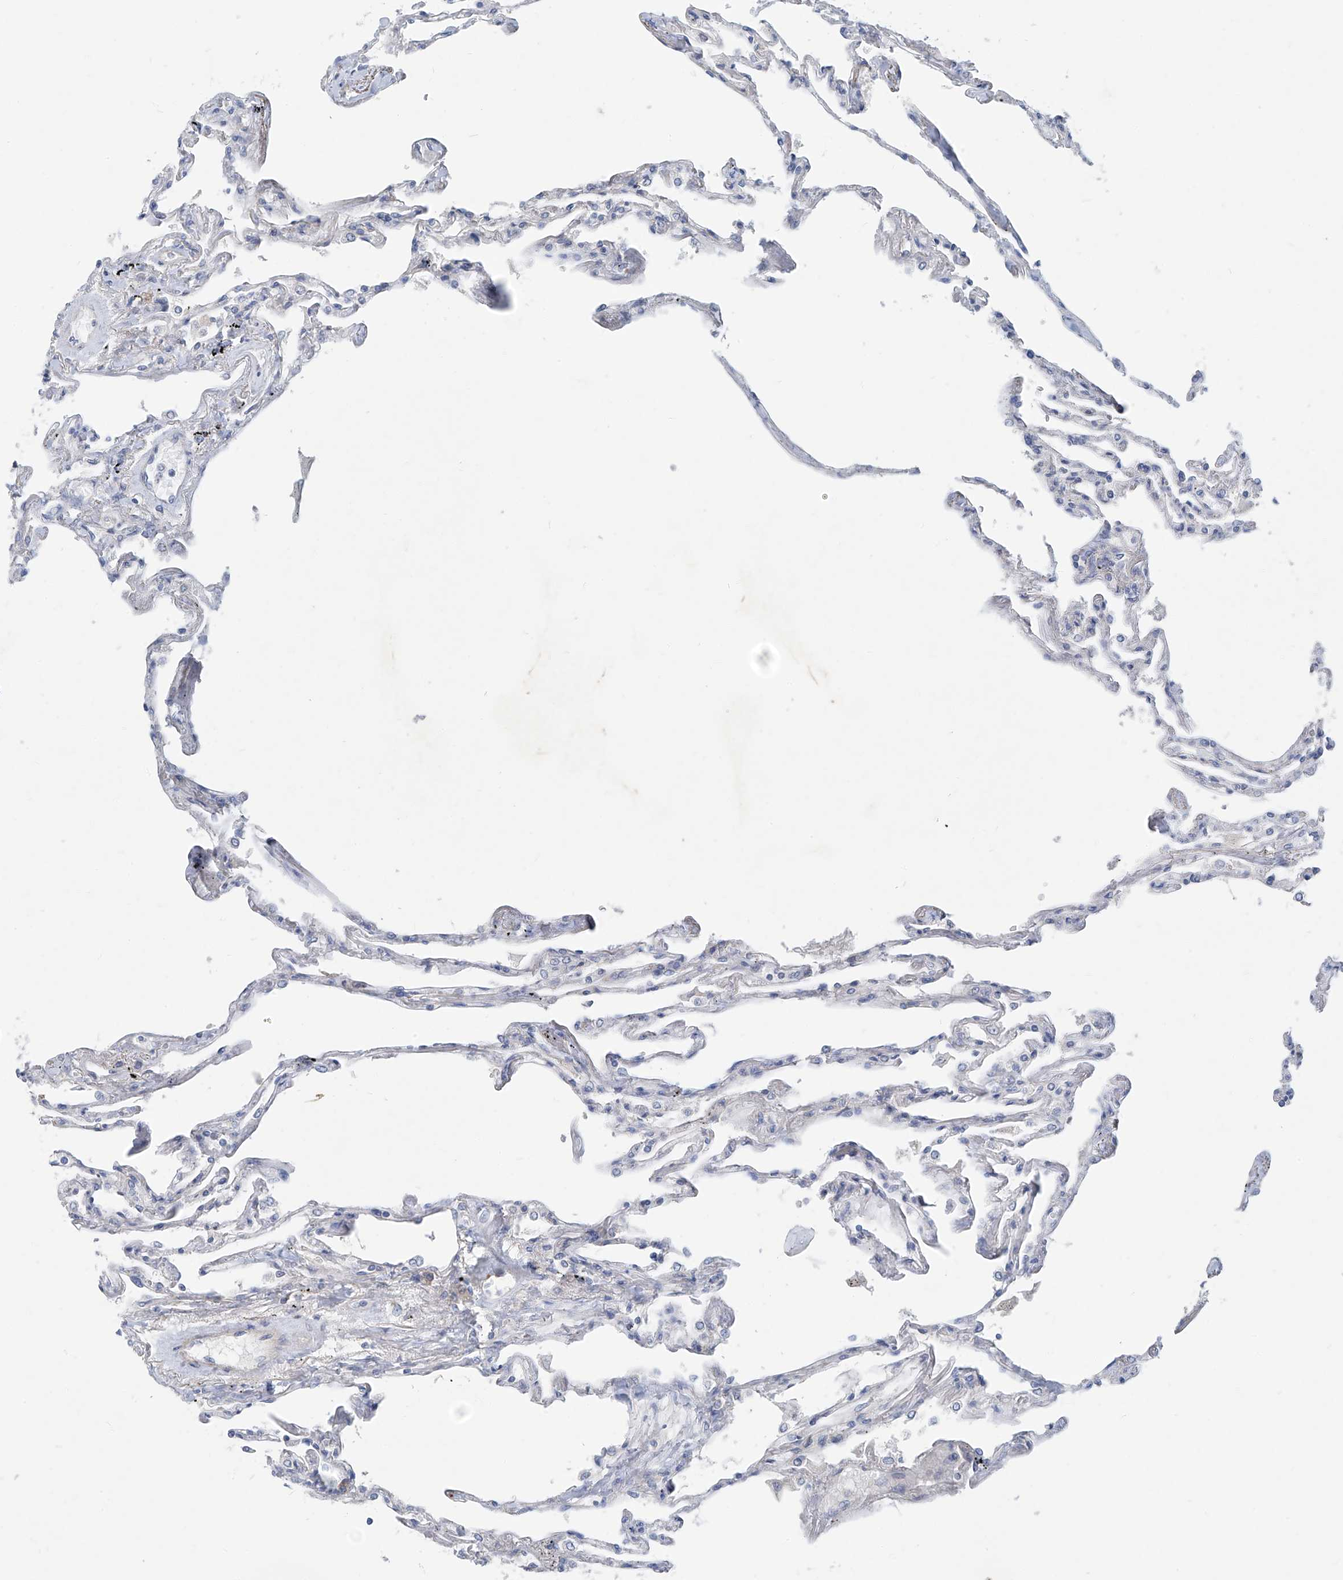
{"staining": {"intensity": "negative", "quantity": "none", "location": "none"}, "tissue": "lung", "cell_type": "Alveolar cells", "image_type": "normal", "snomed": [{"axis": "morphology", "description": "Normal tissue, NOS"}, {"axis": "topography", "description": "Lung"}], "caption": "Unremarkable lung was stained to show a protein in brown. There is no significant staining in alveolar cells. (DAB immunohistochemistry visualized using brightfield microscopy, high magnification).", "gene": "KRTAP25", "patient": {"sex": "female", "age": 67}}